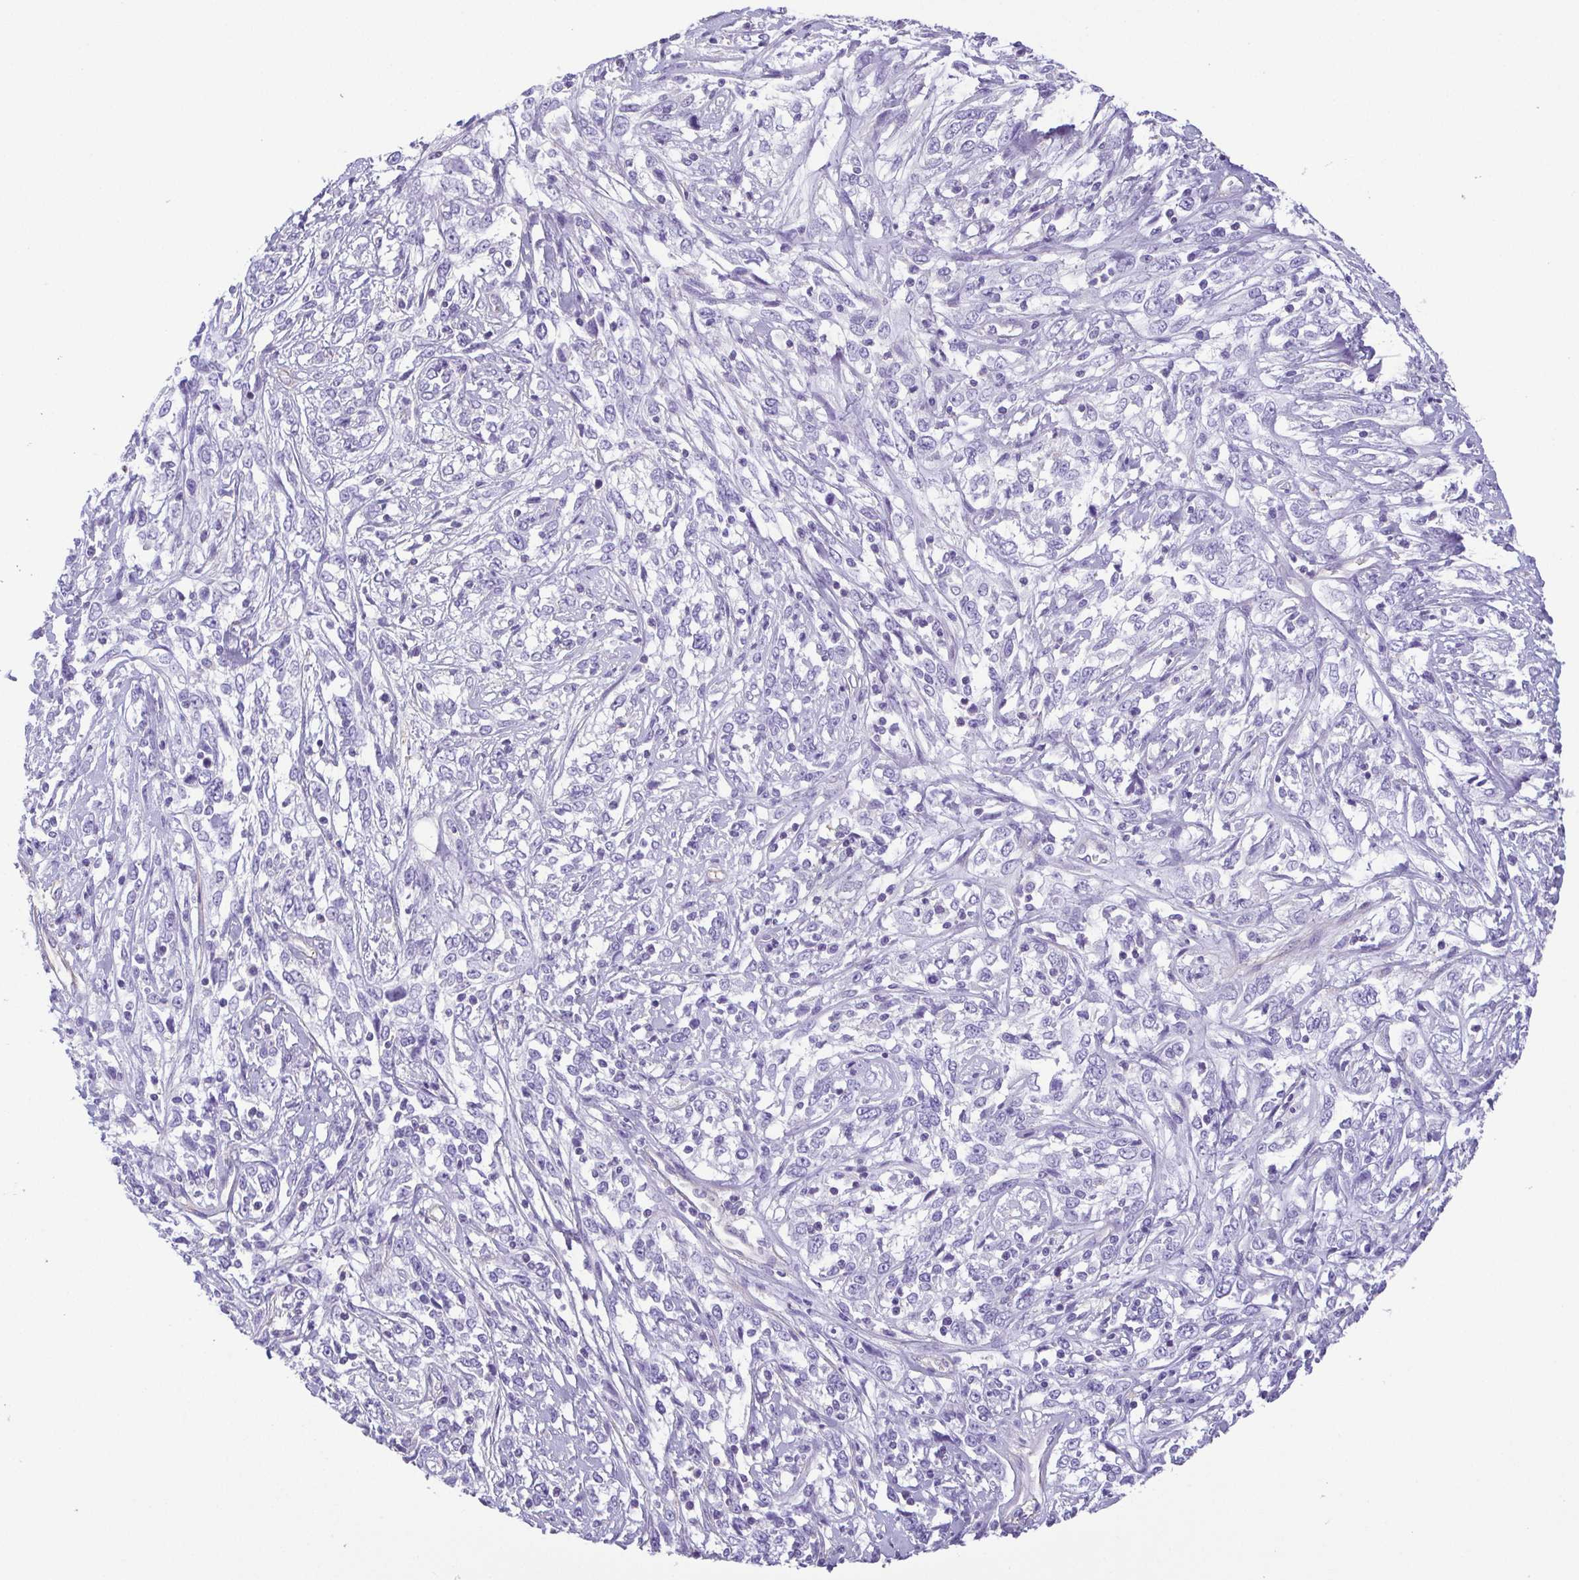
{"staining": {"intensity": "negative", "quantity": "none", "location": "none"}, "tissue": "cervical cancer", "cell_type": "Tumor cells", "image_type": "cancer", "snomed": [{"axis": "morphology", "description": "Adenocarcinoma, NOS"}, {"axis": "topography", "description": "Cervix"}], "caption": "Immunohistochemistry (IHC) image of human cervical adenocarcinoma stained for a protein (brown), which demonstrates no positivity in tumor cells.", "gene": "MYL6", "patient": {"sex": "female", "age": 40}}